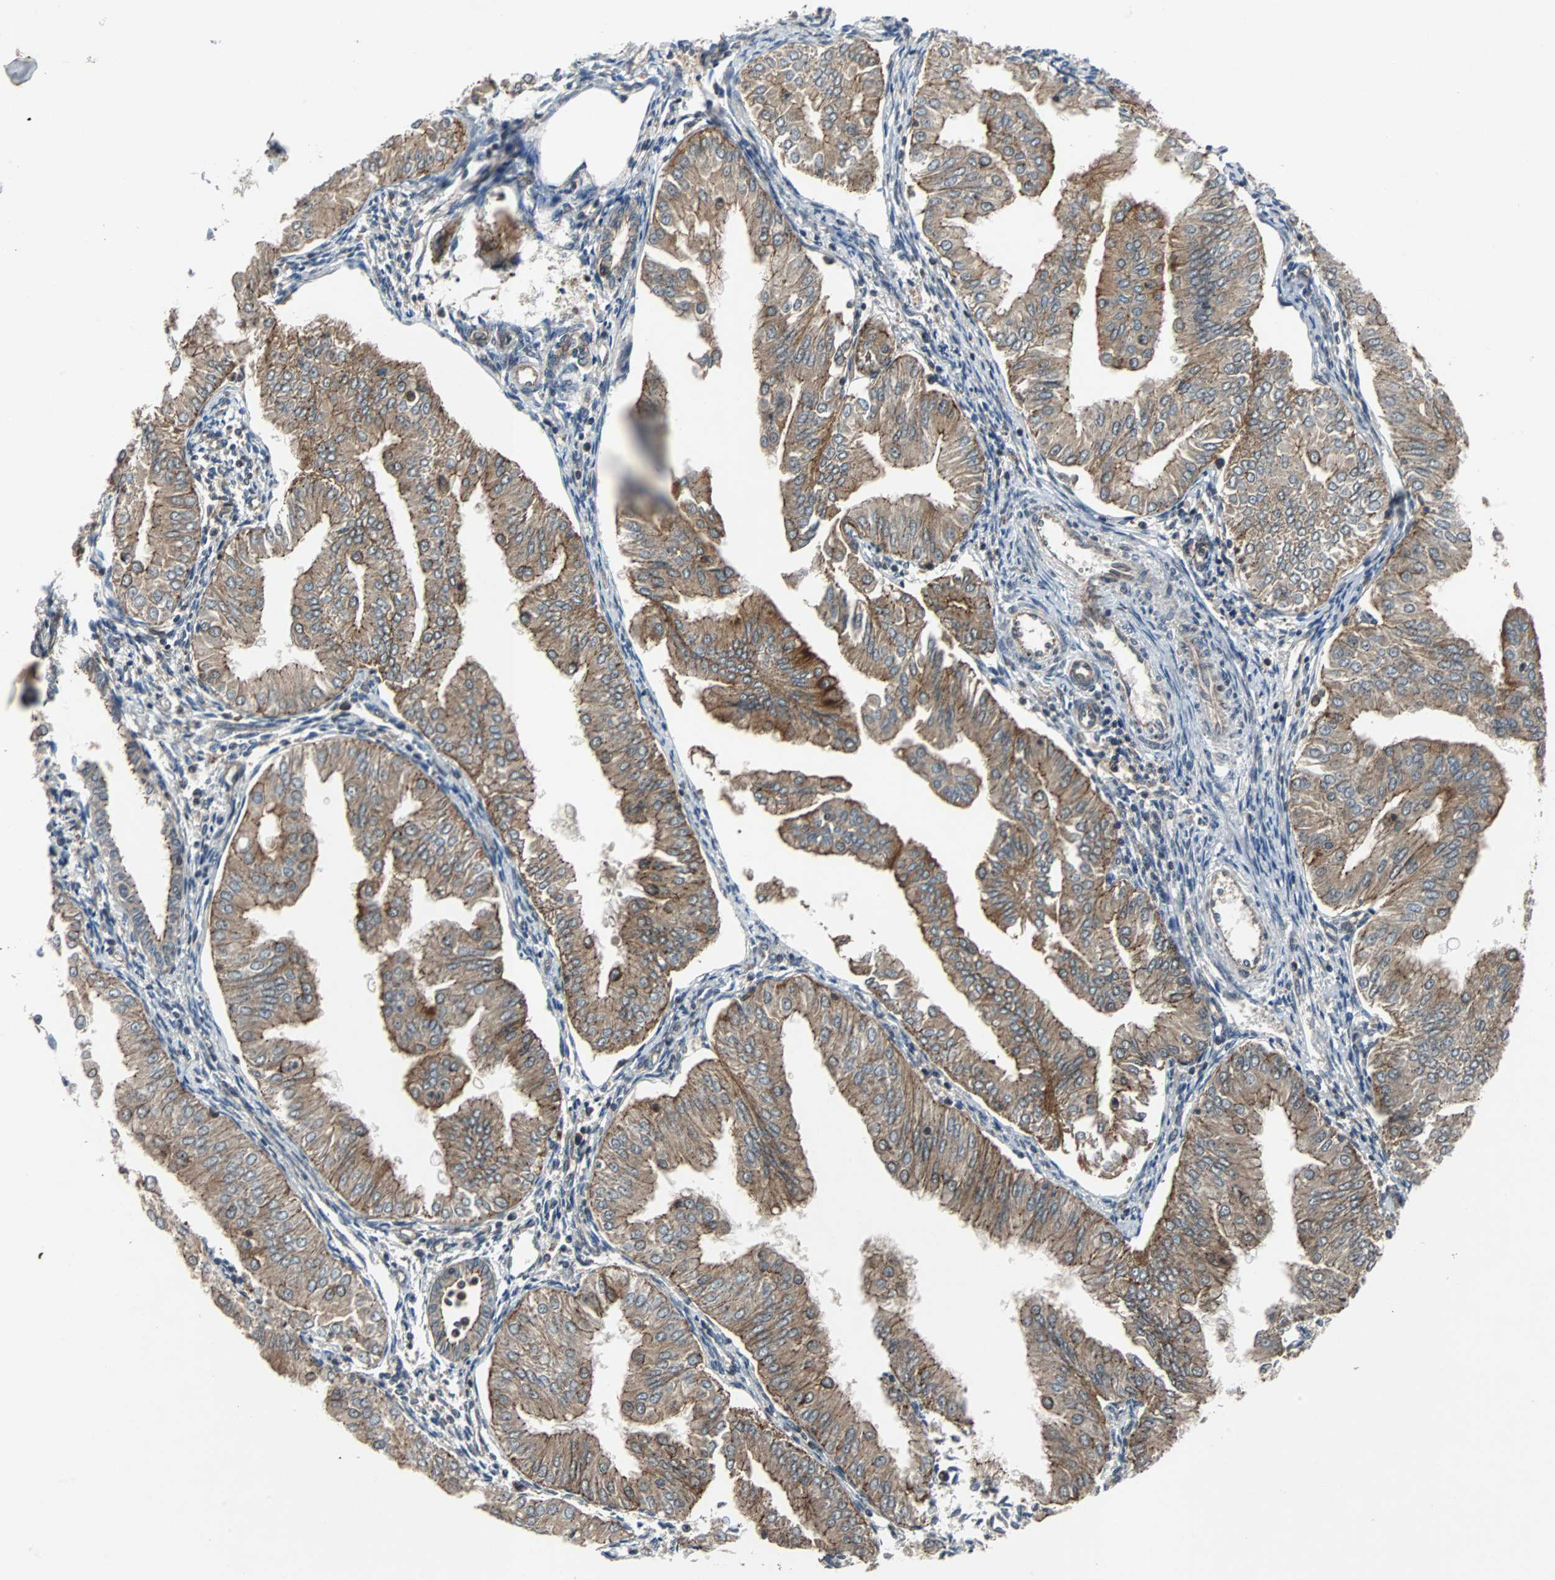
{"staining": {"intensity": "moderate", "quantity": ">75%", "location": "cytoplasmic/membranous"}, "tissue": "endometrial cancer", "cell_type": "Tumor cells", "image_type": "cancer", "snomed": [{"axis": "morphology", "description": "Adenocarcinoma, NOS"}, {"axis": "topography", "description": "Endometrium"}], "caption": "Immunohistochemistry (IHC) of endometrial cancer reveals medium levels of moderate cytoplasmic/membranous staining in about >75% of tumor cells.", "gene": "LSR", "patient": {"sex": "female", "age": 53}}